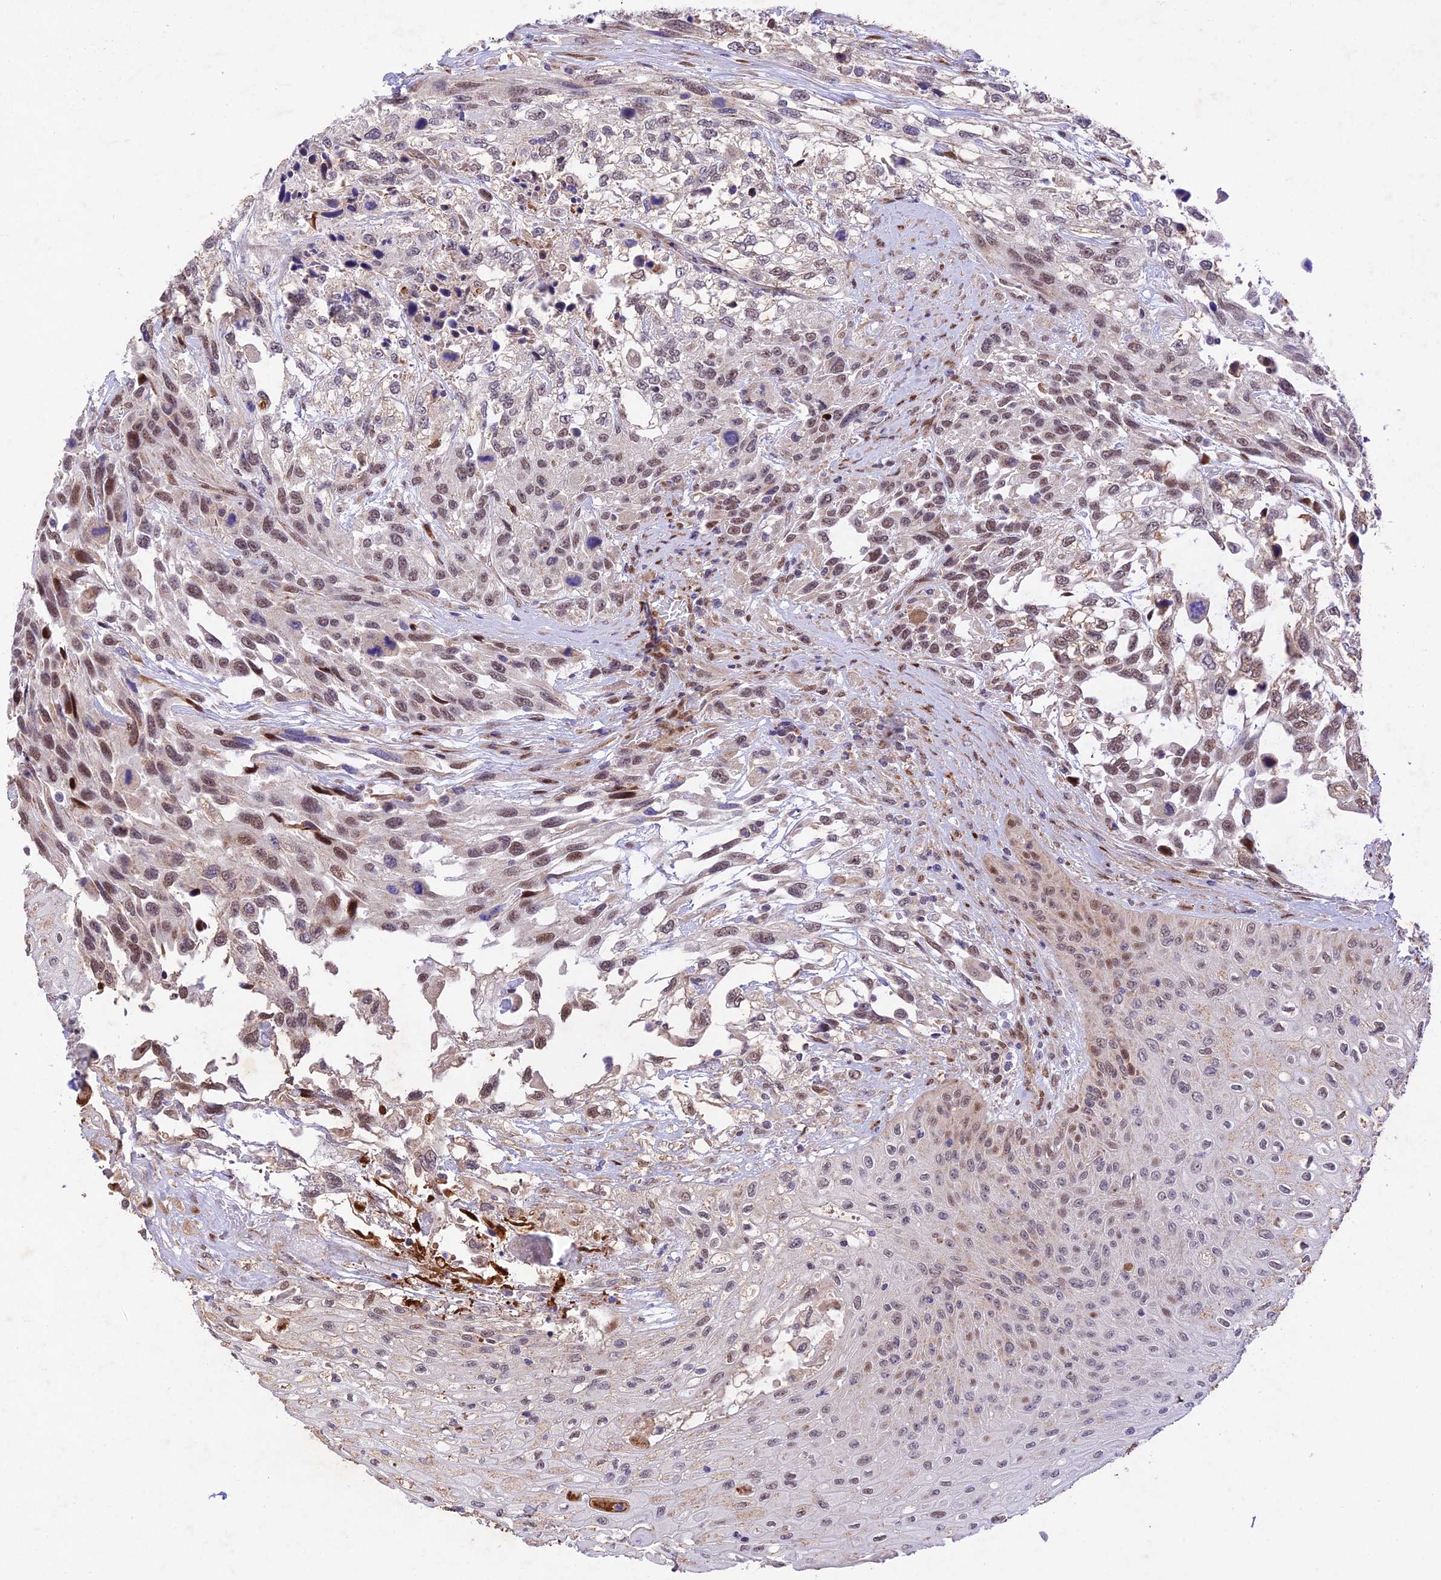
{"staining": {"intensity": "moderate", "quantity": "25%-75%", "location": "nuclear"}, "tissue": "urothelial cancer", "cell_type": "Tumor cells", "image_type": "cancer", "snomed": [{"axis": "morphology", "description": "Urothelial carcinoma, High grade"}, {"axis": "topography", "description": "Urinary bladder"}], "caption": "Human urothelial cancer stained with a brown dye demonstrates moderate nuclear positive expression in about 25%-75% of tumor cells.", "gene": "WDR55", "patient": {"sex": "female", "age": 70}}